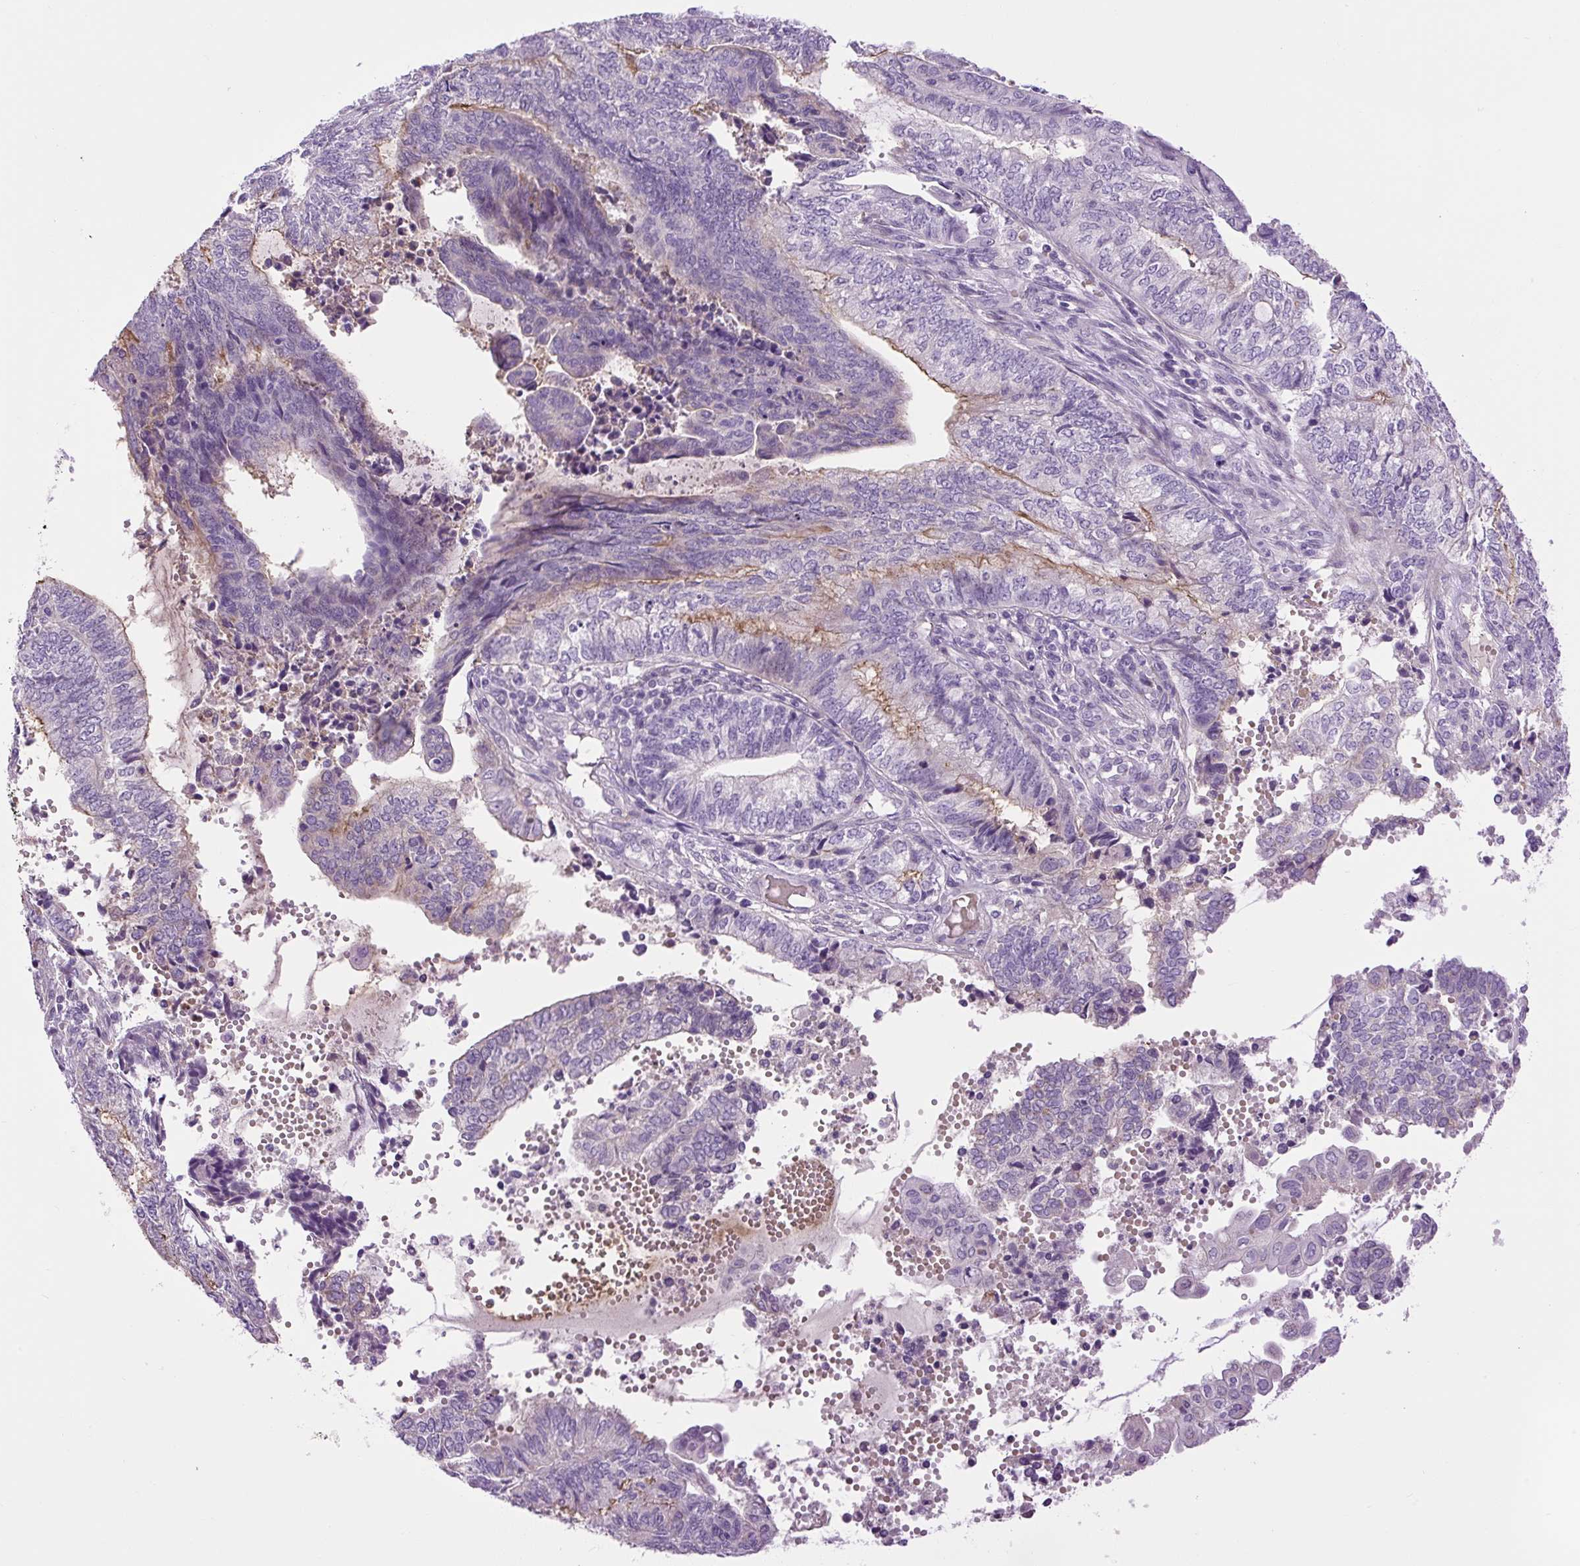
{"staining": {"intensity": "weak", "quantity": "<25%", "location": "cytoplasmic/membranous"}, "tissue": "endometrial cancer", "cell_type": "Tumor cells", "image_type": "cancer", "snomed": [{"axis": "morphology", "description": "Adenocarcinoma, NOS"}, {"axis": "topography", "description": "Uterus"}, {"axis": "topography", "description": "Endometrium"}], "caption": "An immunohistochemistry (IHC) micrograph of adenocarcinoma (endometrial) is shown. There is no staining in tumor cells of adenocarcinoma (endometrial).", "gene": "VWA7", "patient": {"sex": "female", "age": 70}}